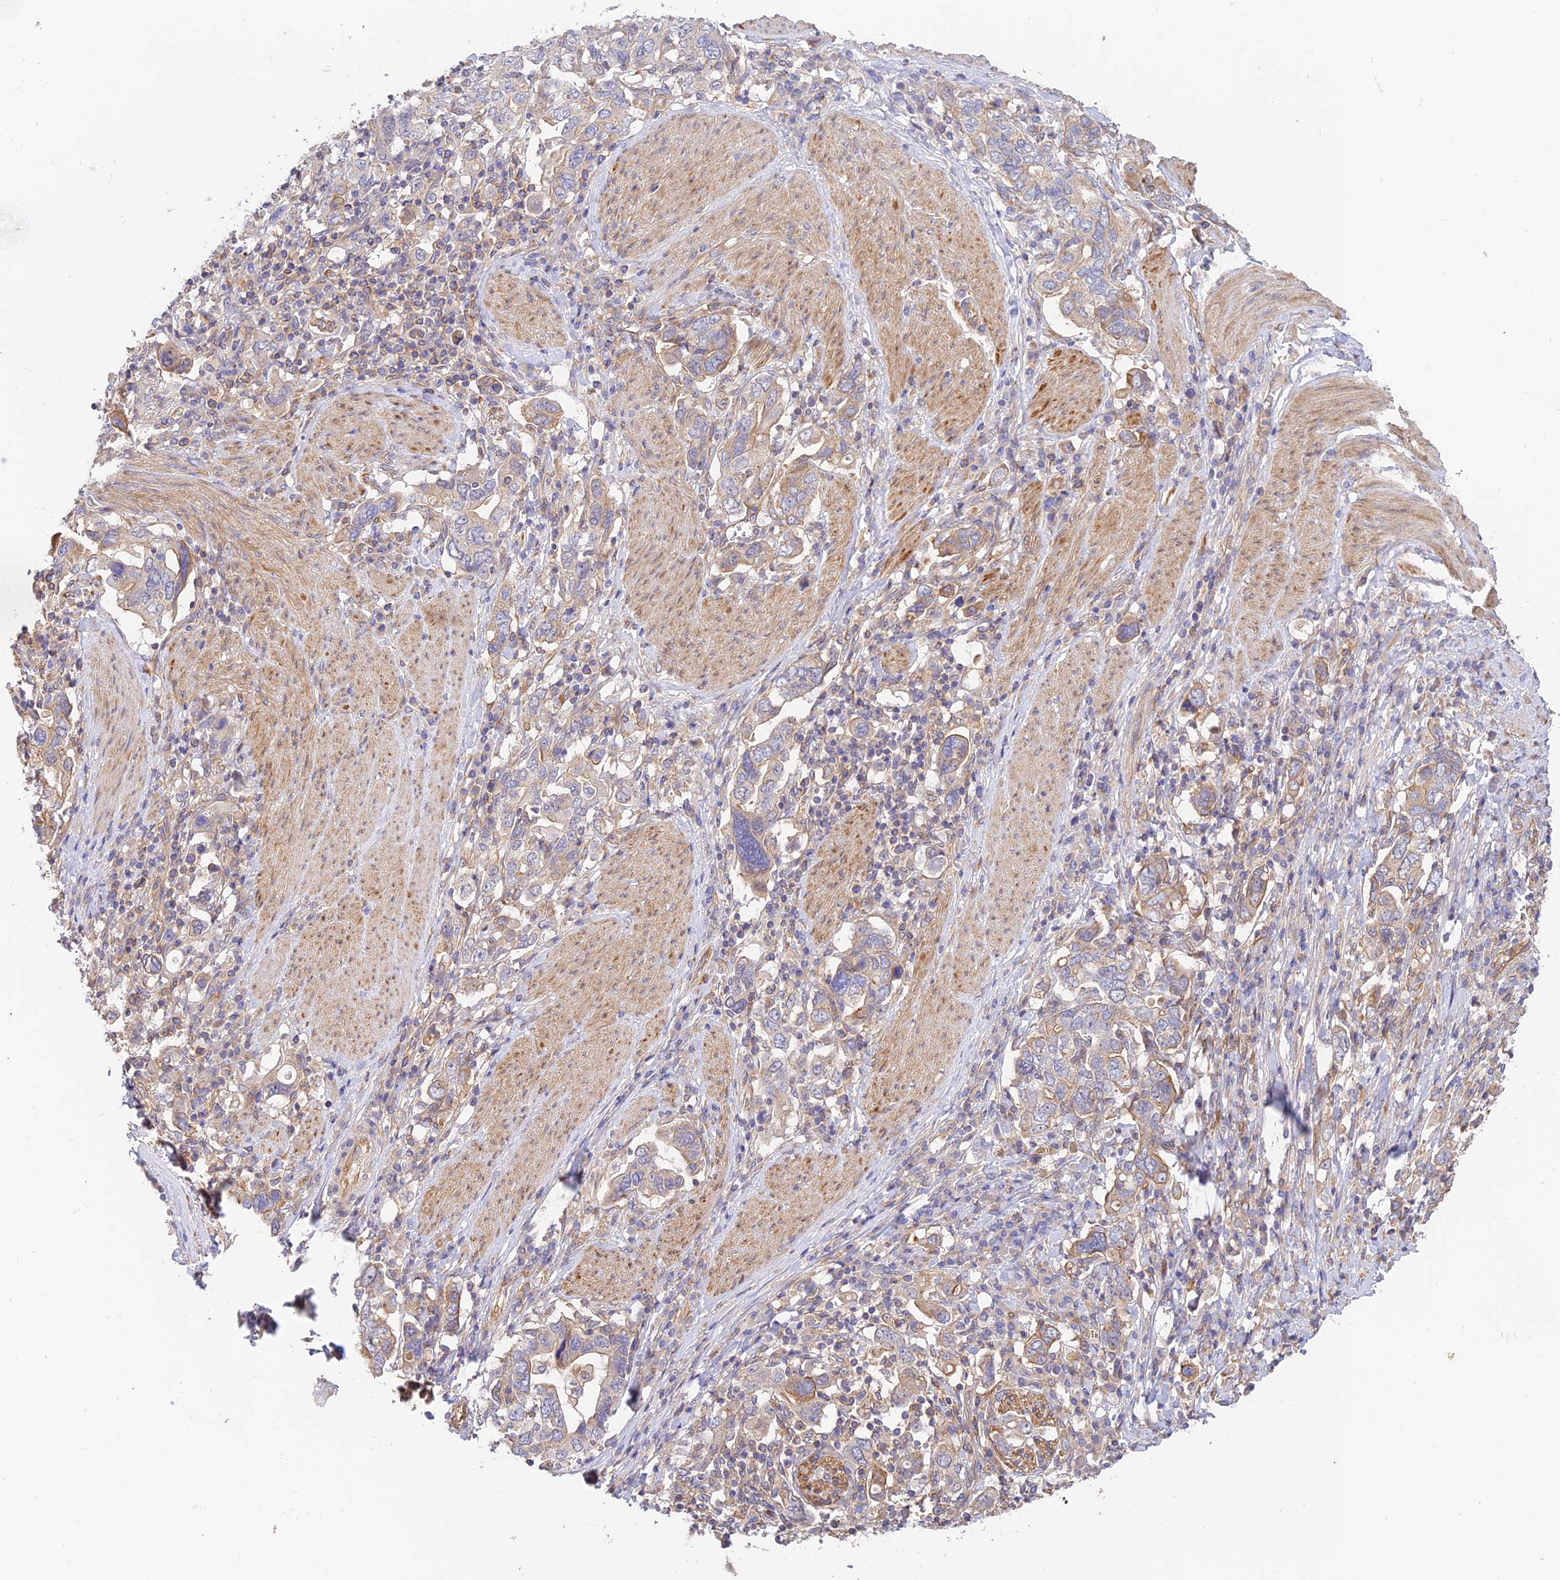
{"staining": {"intensity": "moderate", "quantity": "<25%", "location": "cytoplasmic/membranous"}, "tissue": "stomach cancer", "cell_type": "Tumor cells", "image_type": "cancer", "snomed": [{"axis": "morphology", "description": "Adenocarcinoma, NOS"}, {"axis": "topography", "description": "Stomach, upper"}, {"axis": "topography", "description": "Stomach"}], "caption": "Stomach cancer (adenocarcinoma) stained with a protein marker displays moderate staining in tumor cells.", "gene": "MYO9A", "patient": {"sex": "male", "age": 62}}